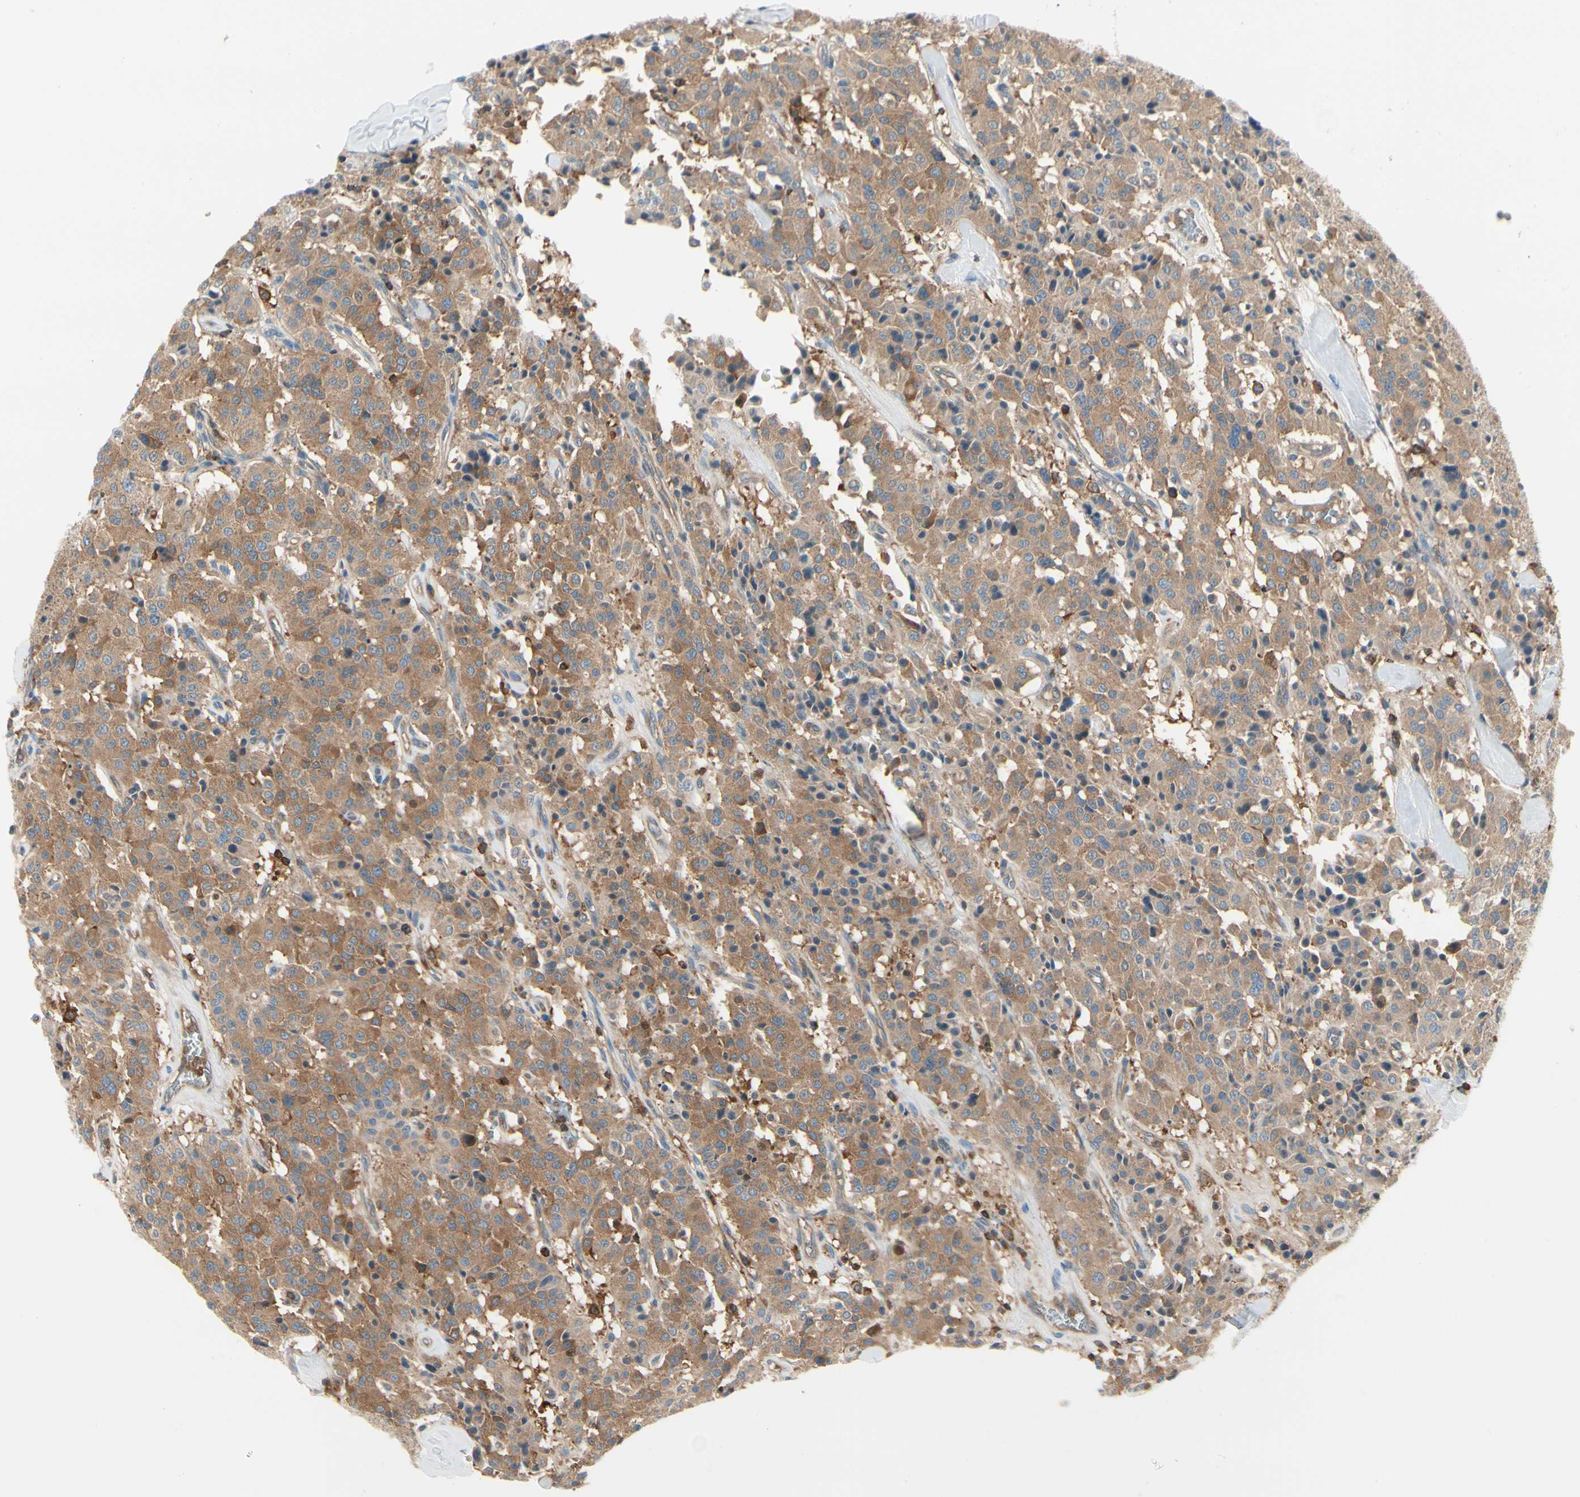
{"staining": {"intensity": "moderate", "quantity": ">75%", "location": "cytoplasmic/membranous"}, "tissue": "carcinoid", "cell_type": "Tumor cells", "image_type": "cancer", "snomed": [{"axis": "morphology", "description": "Carcinoid, malignant, NOS"}, {"axis": "topography", "description": "Lung"}], "caption": "A micrograph of malignant carcinoid stained for a protein shows moderate cytoplasmic/membranous brown staining in tumor cells. The protein of interest is stained brown, and the nuclei are stained in blue (DAB IHC with brightfield microscopy, high magnification).", "gene": "CAPZA2", "patient": {"sex": "male", "age": 30}}